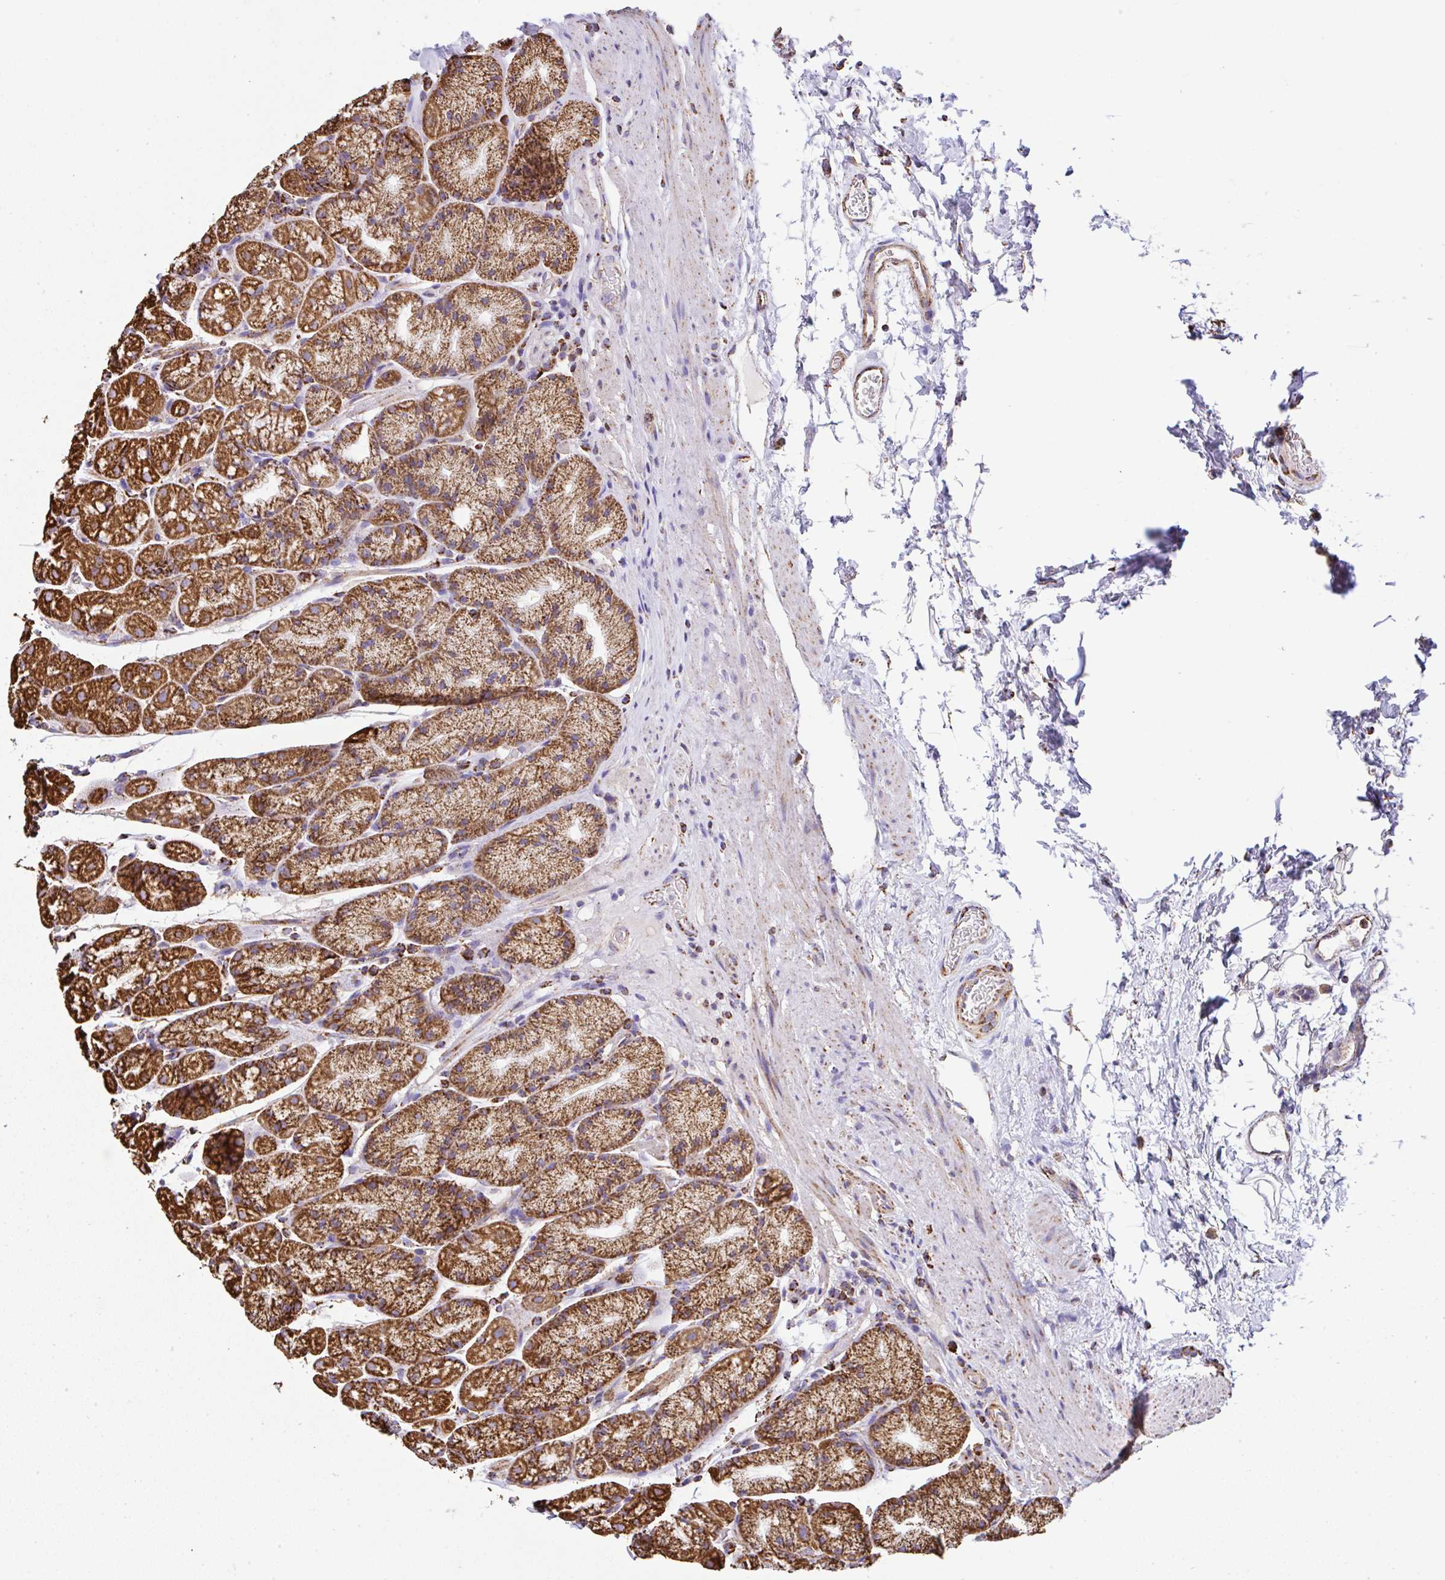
{"staining": {"intensity": "strong", "quantity": ">75%", "location": "cytoplasmic/membranous"}, "tissue": "stomach", "cell_type": "Glandular cells", "image_type": "normal", "snomed": [{"axis": "morphology", "description": "Normal tissue, NOS"}, {"axis": "topography", "description": "Stomach, lower"}], "caption": "Immunohistochemistry (IHC) photomicrograph of benign stomach: stomach stained using immunohistochemistry (IHC) displays high levels of strong protein expression localized specifically in the cytoplasmic/membranous of glandular cells, appearing as a cytoplasmic/membranous brown color.", "gene": "ANKRD33B", "patient": {"sex": "male", "age": 67}}